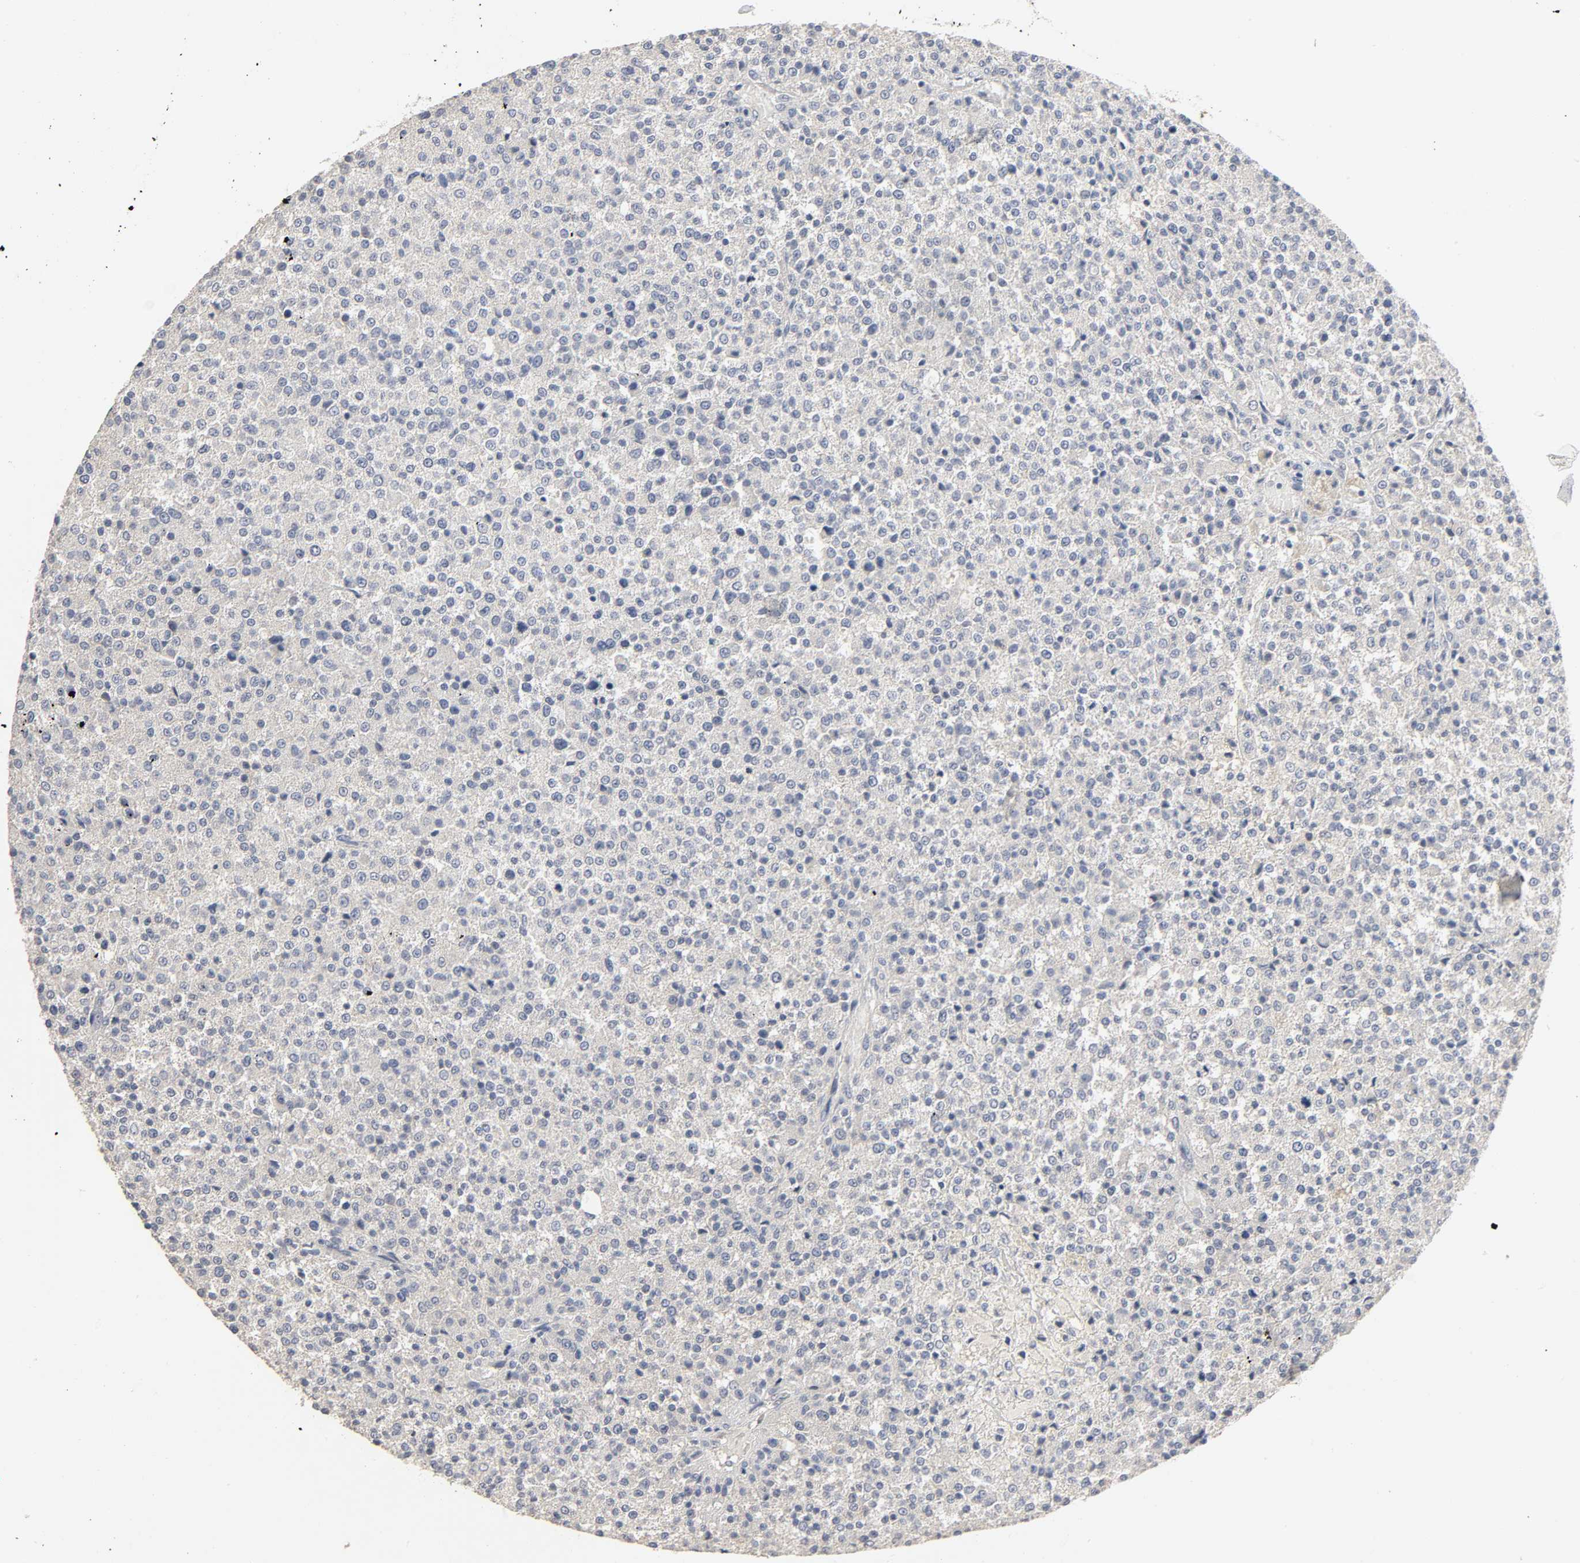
{"staining": {"intensity": "negative", "quantity": "none", "location": "none"}, "tissue": "testis cancer", "cell_type": "Tumor cells", "image_type": "cancer", "snomed": [{"axis": "morphology", "description": "Seminoma, NOS"}, {"axis": "topography", "description": "Testis"}], "caption": "This image is of testis seminoma stained with immunohistochemistry (IHC) to label a protein in brown with the nuclei are counter-stained blue. There is no expression in tumor cells.", "gene": "SLC10A2", "patient": {"sex": "male", "age": 59}}